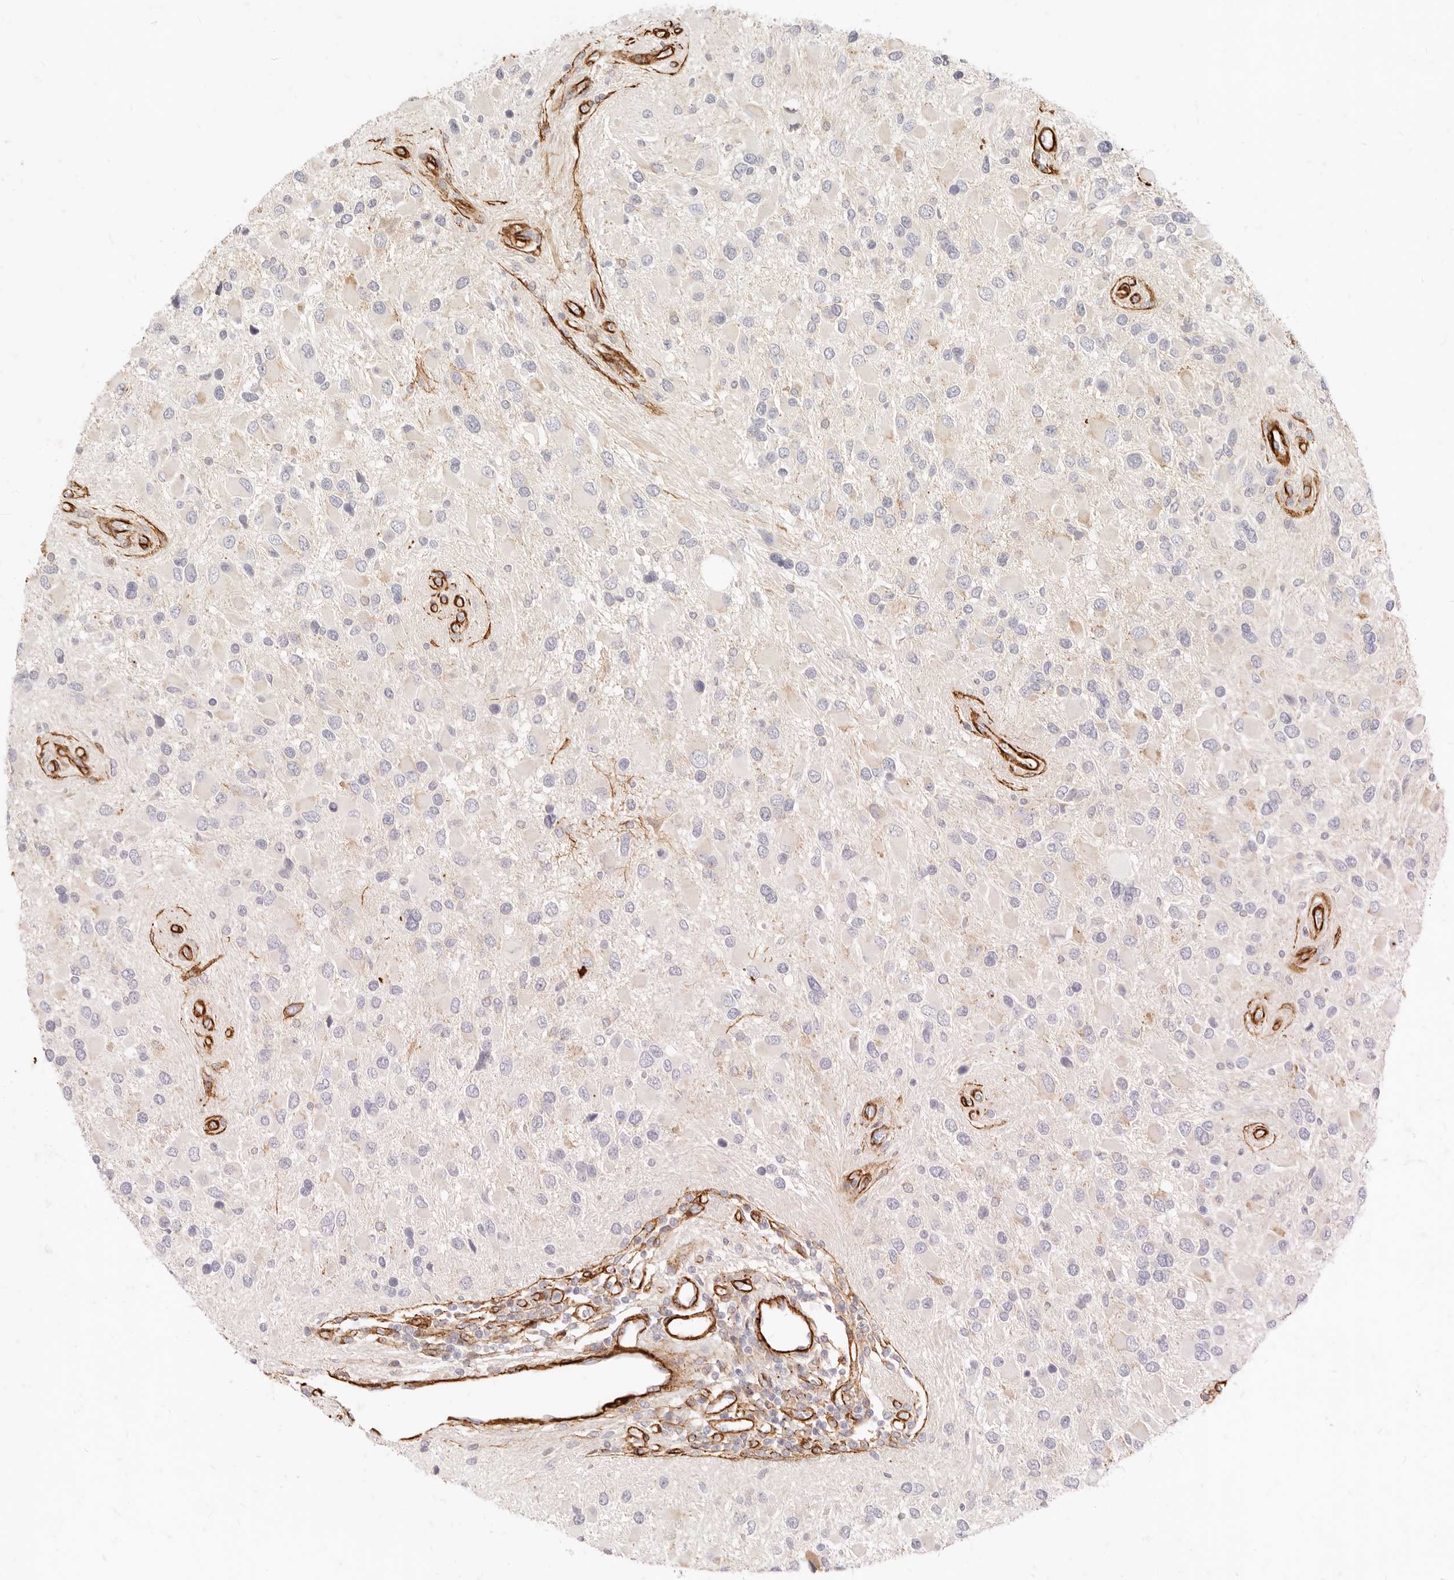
{"staining": {"intensity": "negative", "quantity": "none", "location": "none"}, "tissue": "glioma", "cell_type": "Tumor cells", "image_type": "cancer", "snomed": [{"axis": "morphology", "description": "Glioma, malignant, High grade"}, {"axis": "topography", "description": "Brain"}], "caption": "An immunohistochemistry (IHC) image of glioma is shown. There is no staining in tumor cells of glioma.", "gene": "TMTC2", "patient": {"sex": "male", "age": 53}}